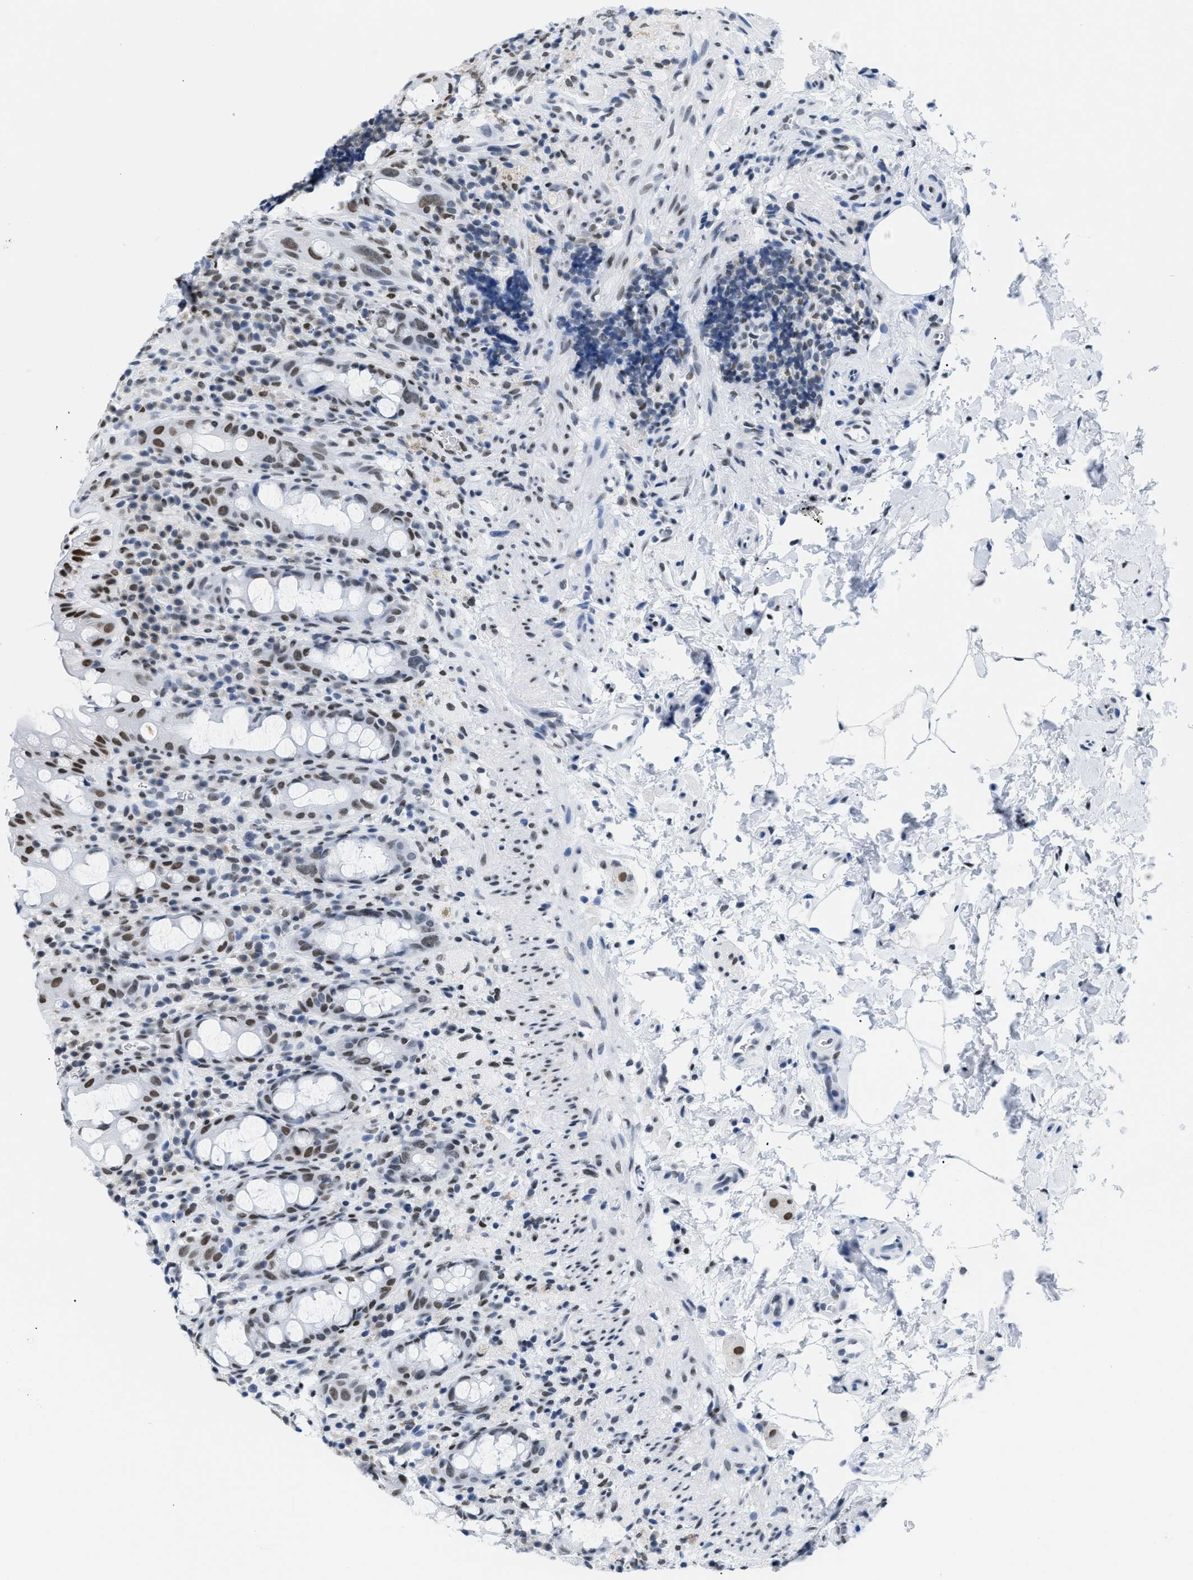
{"staining": {"intensity": "moderate", "quantity": "<25%", "location": "nuclear"}, "tissue": "rectum", "cell_type": "Glandular cells", "image_type": "normal", "snomed": [{"axis": "morphology", "description": "Normal tissue, NOS"}, {"axis": "topography", "description": "Rectum"}], "caption": "Glandular cells reveal moderate nuclear expression in about <25% of cells in benign rectum. Nuclei are stained in blue.", "gene": "CTBP1", "patient": {"sex": "male", "age": 44}}